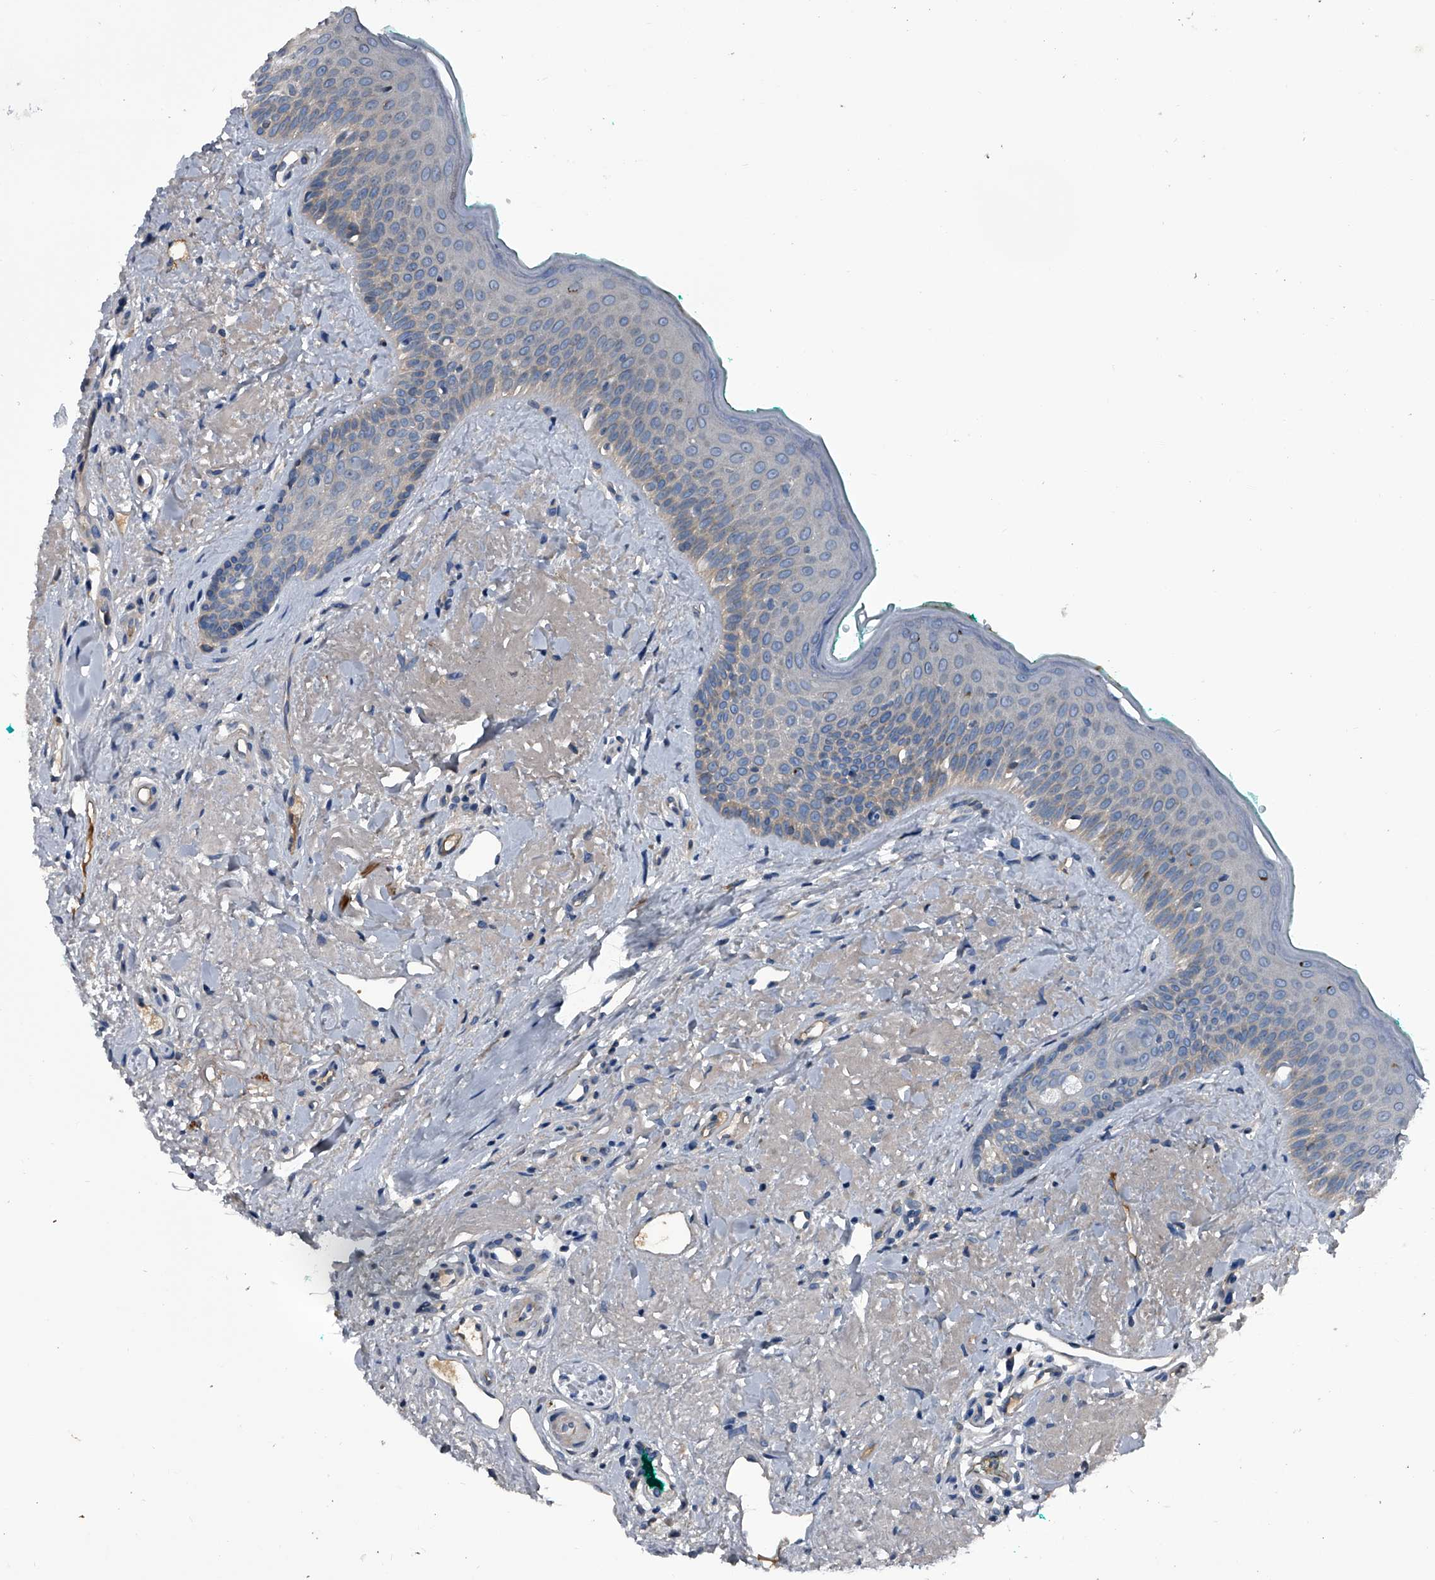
{"staining": {"intensity": "weak", "quantity": "25%-75%", "location": "cytoplasmic/membranous"}, "tissue": "oral mucosa", "cell_type": "Squamous epithelial cells", "image_type": "normal", "snomed": [{"axis": "morphology", "description": "Normal tissue, NOS"}, {"axis": "topography", "description": "Oral tissue"}], "caption": "The immunohistochemical stain shows weak cytoplasmic/membranous expression in squamous epithelial cells of normal oral mucosa.", "gene": "KIF13A", "patient": {"sex": "female", "age": 70}}